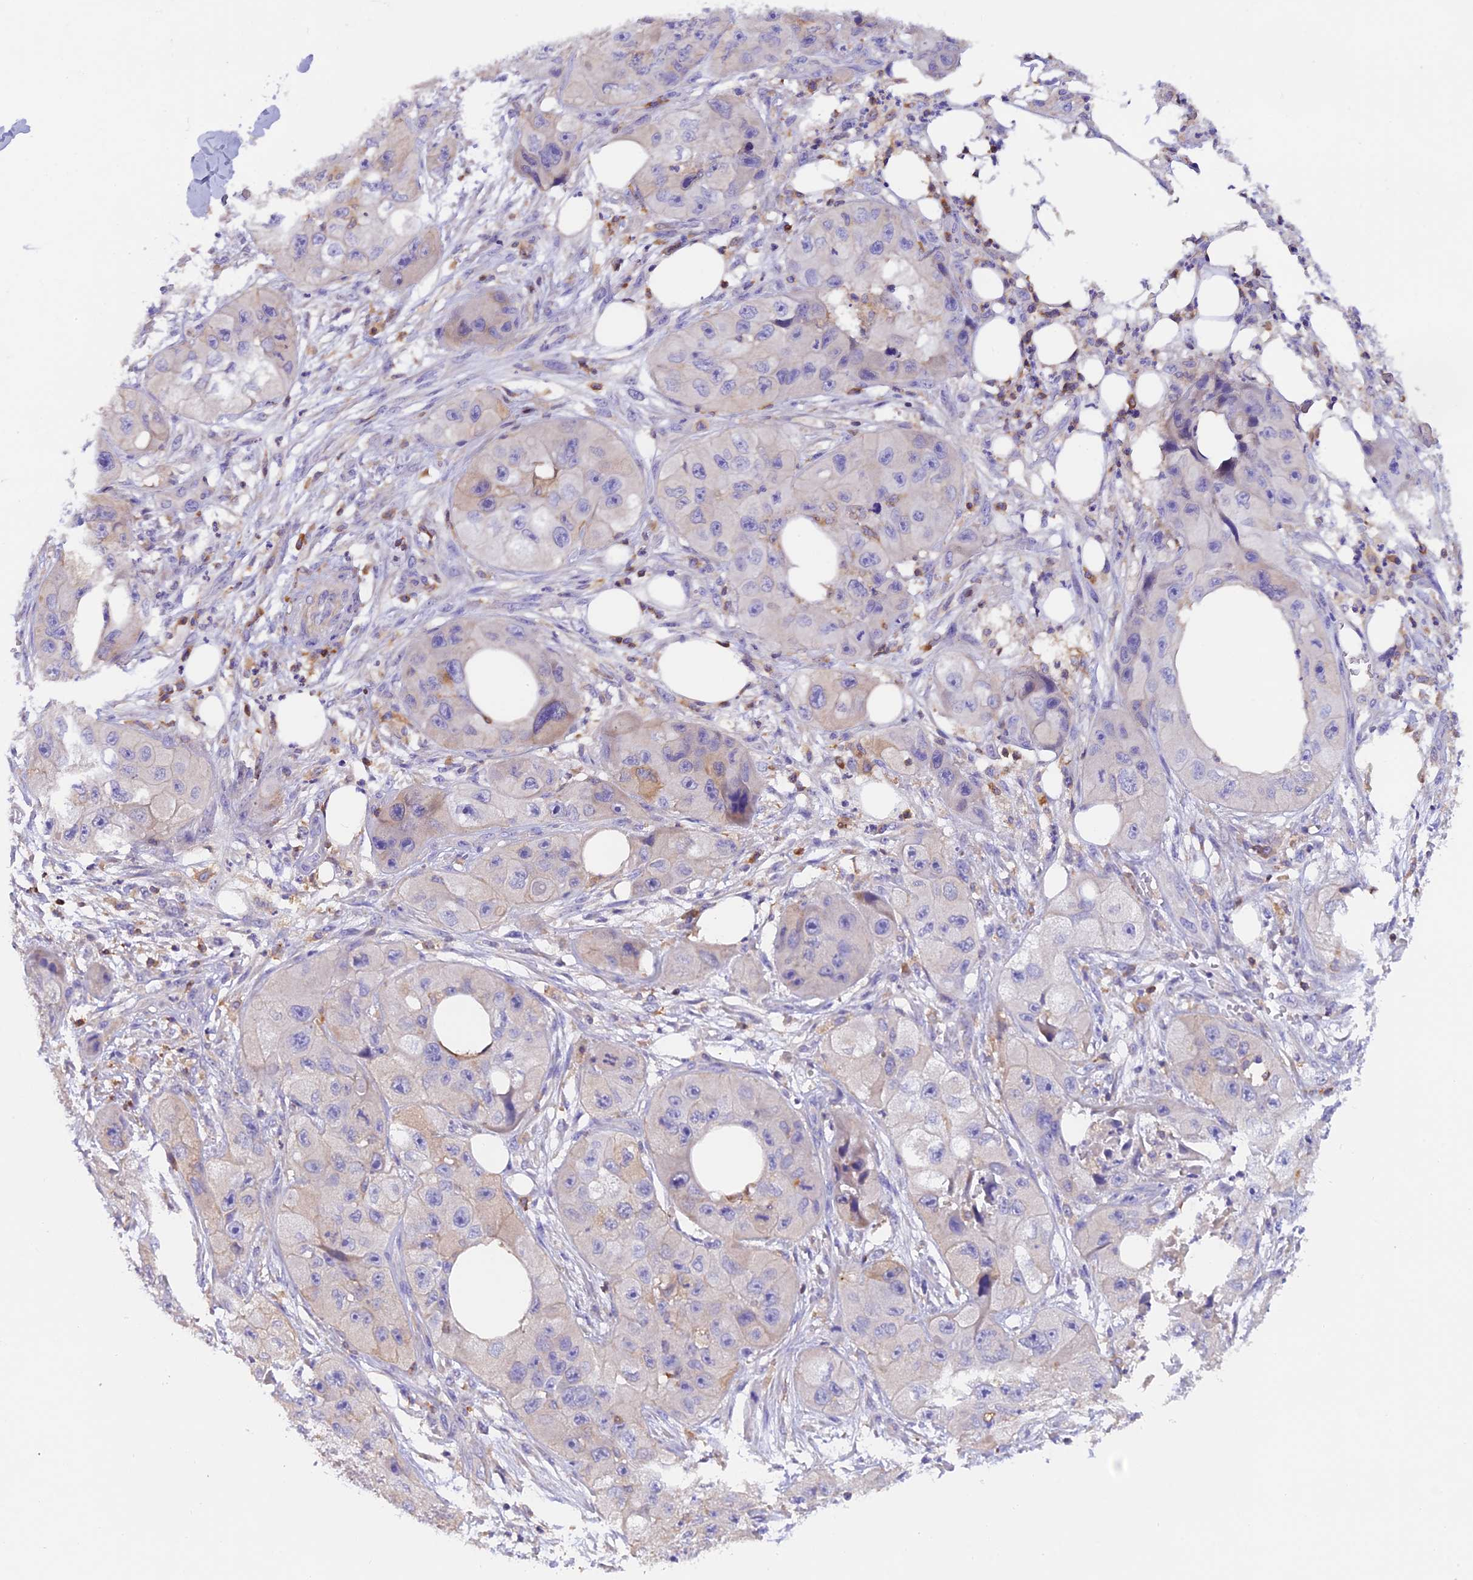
{"staining": {"intensity": "negative", "quantity": "none", "location": "none"}, "tissue": "skin cancer", "cell_type": "Tumor cells", "image_type": "cancer", "snomed": [{"axis": "morphology", "description": "Squamous cell carcinoma, NOS"}, {"axis": "topography", "description": "Skin"}, {"axis": "topography", "description": "Subcutis"}], "caption": "Skin cancer stained for a protein using immunohistochemistry (IHC) shows no expression tumor cells.", "gene": "LPXN", "patient": {"sex": "male", "age": 73}}